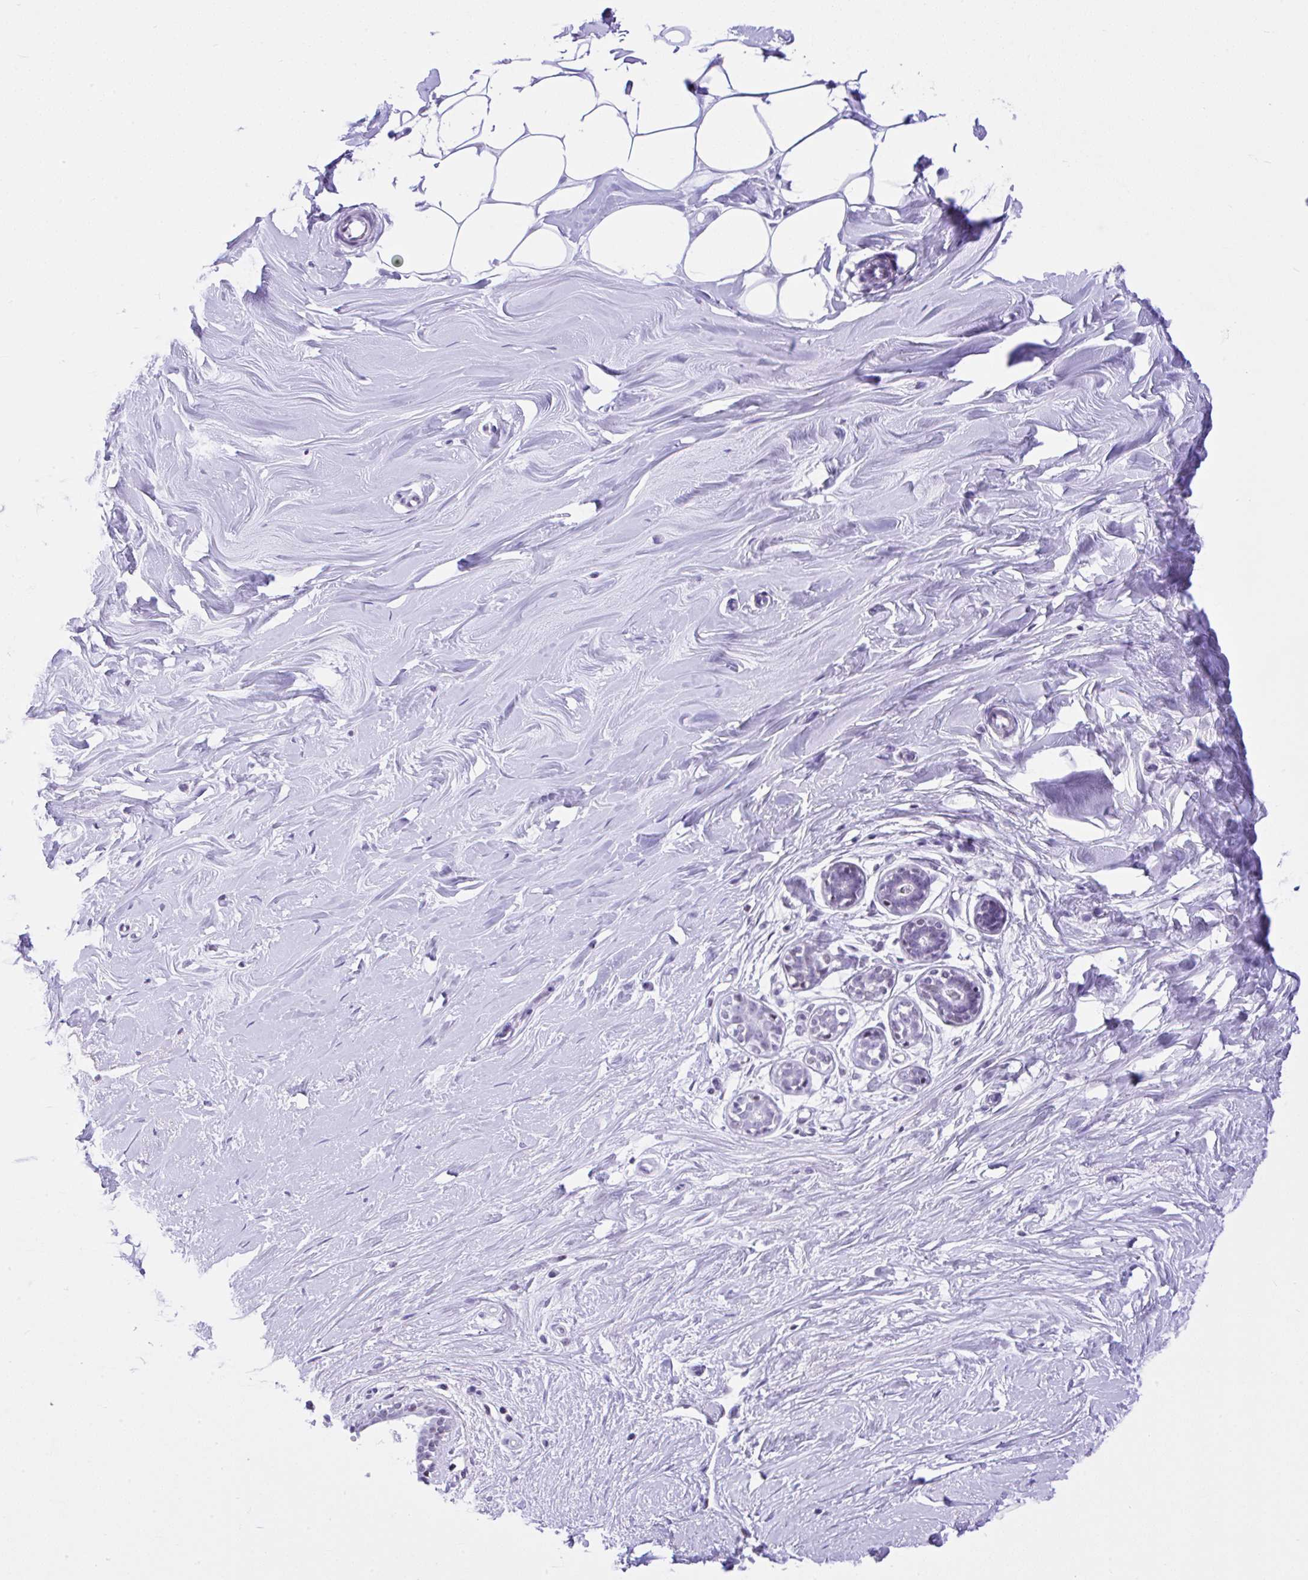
{"staining": {"intensity": "negative", "quantity": "none", "location": "none"}, "tissue": "breast", "cell_type": "Adipocytes", "image_type": "normal", "snomed": [{"axis": "morphology", "description": "Normal tissue, NOS"}, {"axis": "topography", "description": "Breast"}], "caption": "Micrograph shows no significant protein positivity in adipocytes of unremarkable breast.", "gene": "KRT27", "patient": {"sex": "female", "age": 27}}